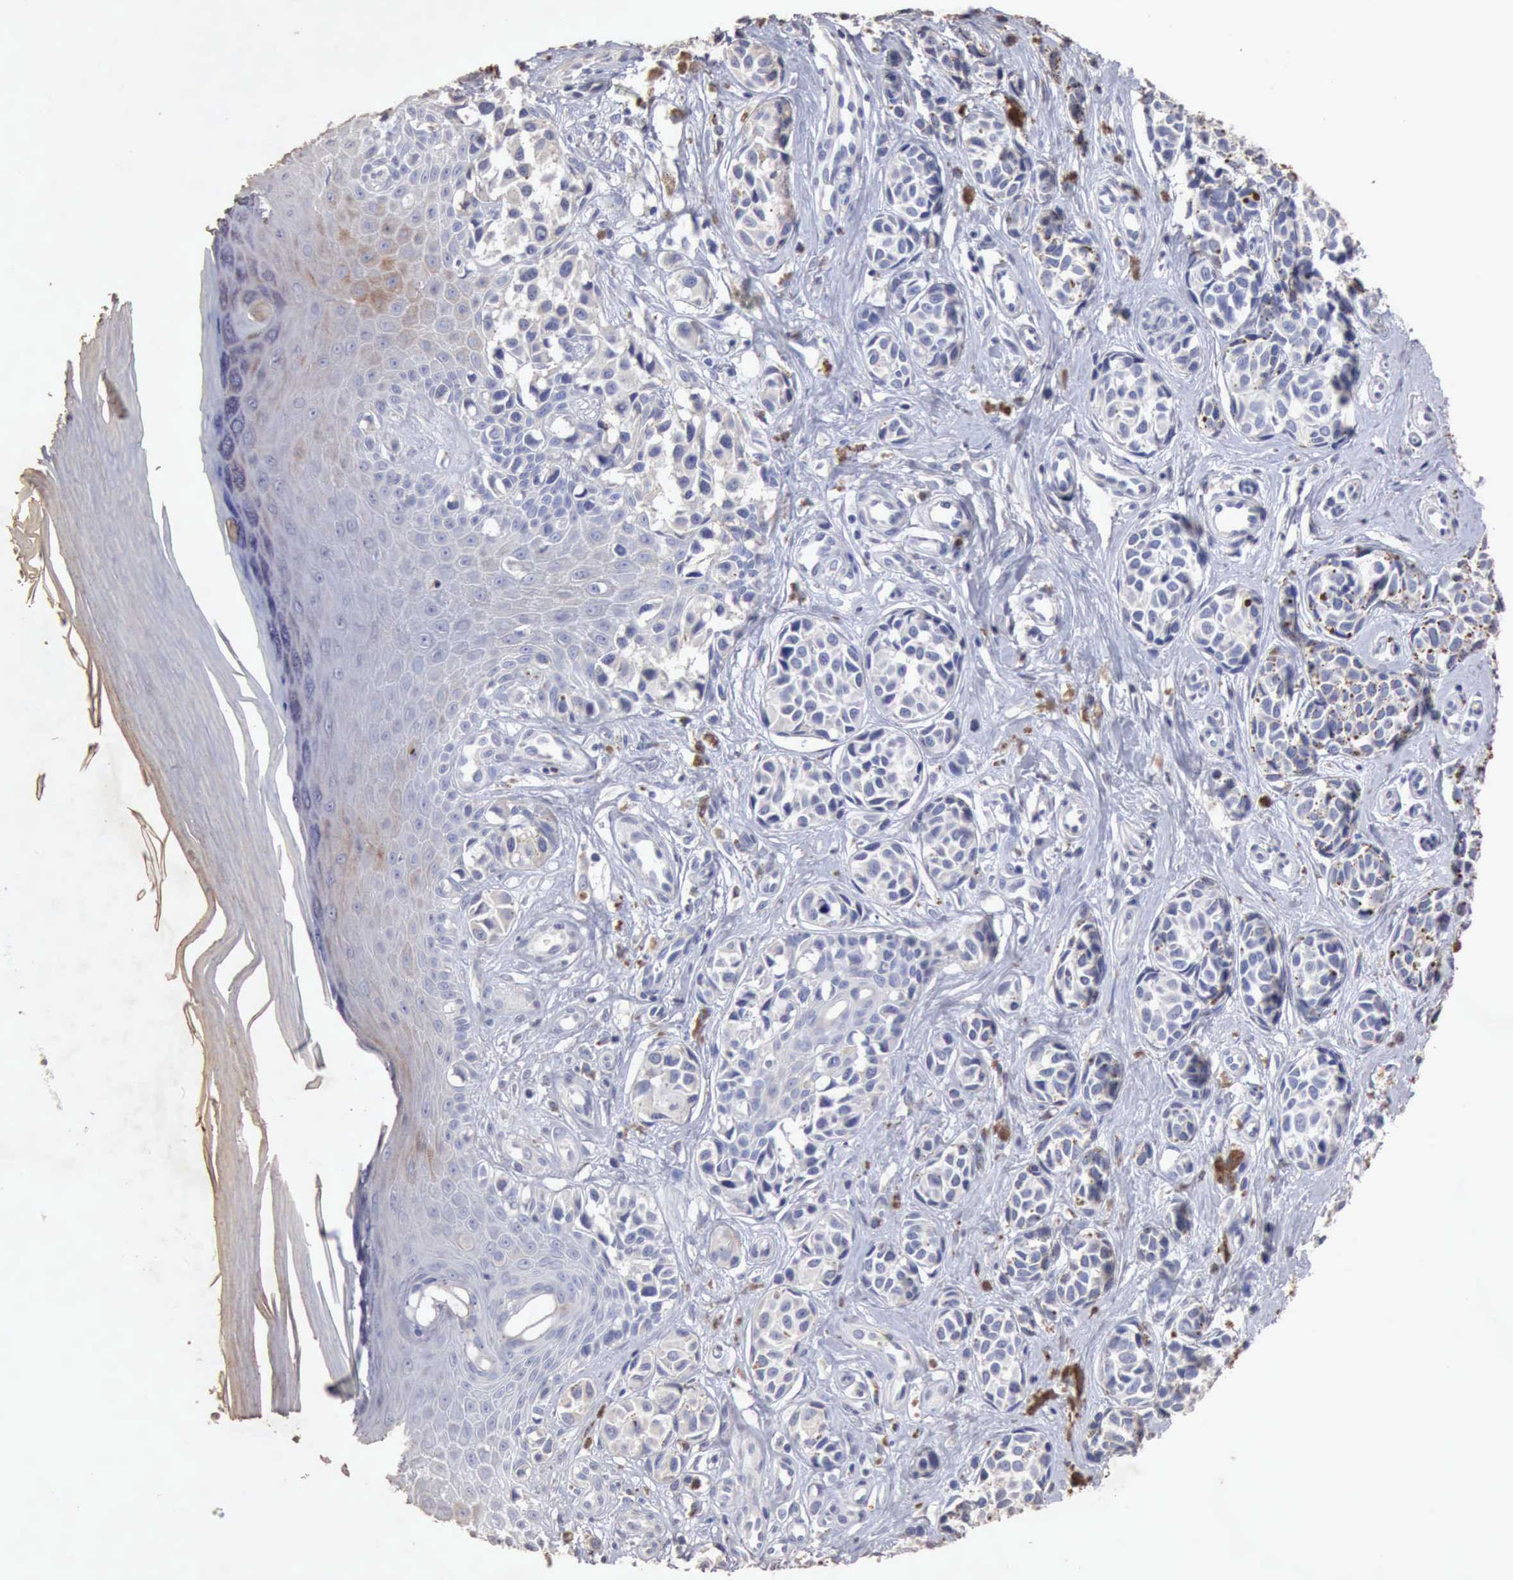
{"staining": {"intensity": "negative", "quantity": "none", "location": "none"}, "tissue": "melanoma", "cell_type": "Tumor cells", "image_type": "cancer", "snomed": [{"axis": "morphology", "description": "Malignant melanoma, NOS"}, {"axis": "topography", "description": "Skin"}], "caption": "This is a photomicrograph of IHC staining of malignant melanoma, which shows no staining in tumor cells.", "gene": "KRT6B", "patient": {"sex": "male", "age": 79}}